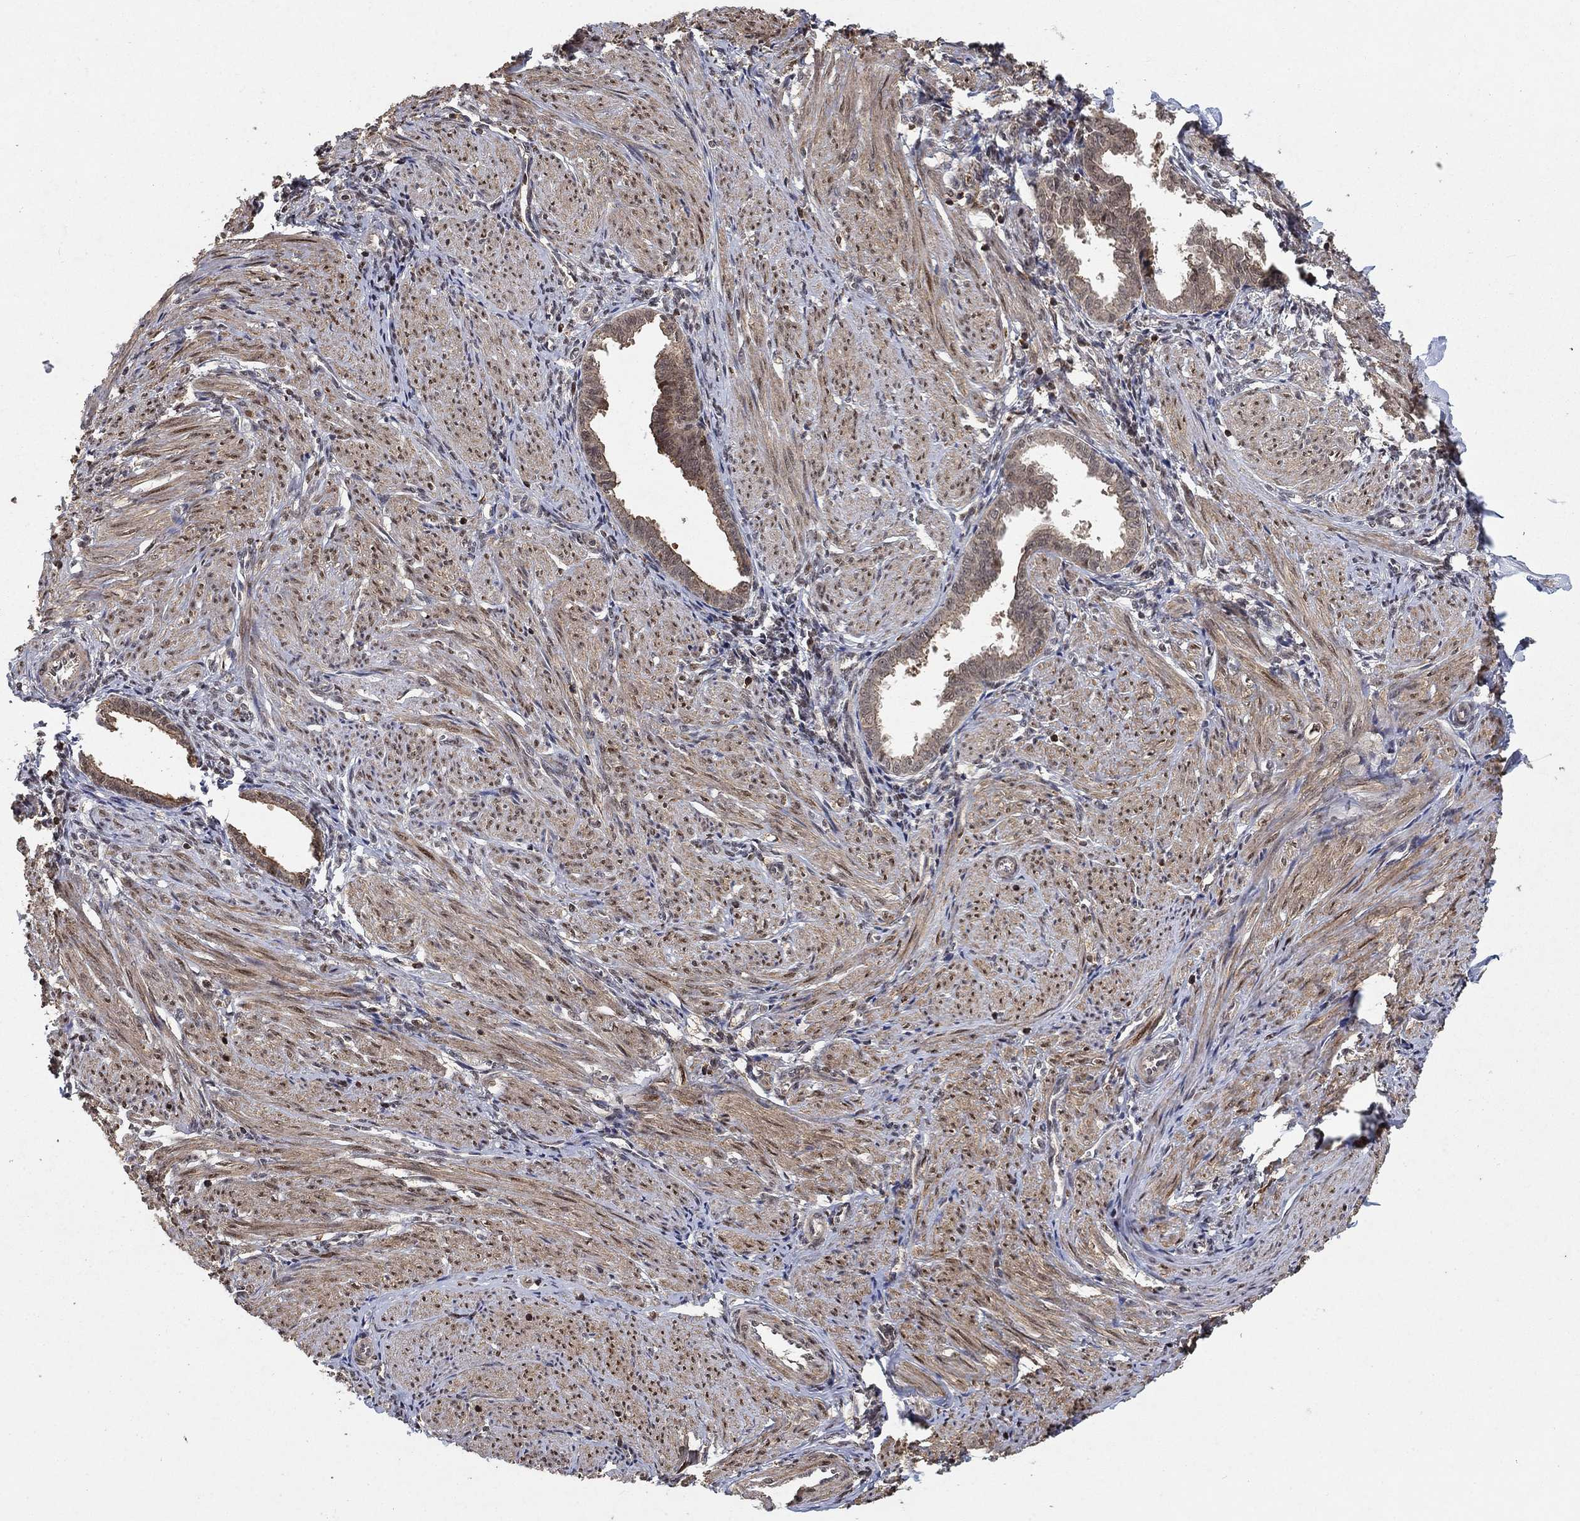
{"staining": {"intensity": "strong", "quantity": "<25%", "location": "nuclear"}, "tissue": "endometrium", "cell_type": "Cells in endometrial stroma", "image_type": "normal", "snomed": [{"axis": "morphology", "description": "Normal tissue, NOS"}, {"axis": "topography", "description": "Endometrium"}], "caption": "Cells in endometrial stroma exhibit medium levels of strong nuclear positivity in about <25% of cells in normal endometrium. Immunohistochemistry (ihc) stains the protein of interest in brown and the nuclei are stained blue.", "gene": "CCDC66", "patient": {"sex": "female", "age": 37}}